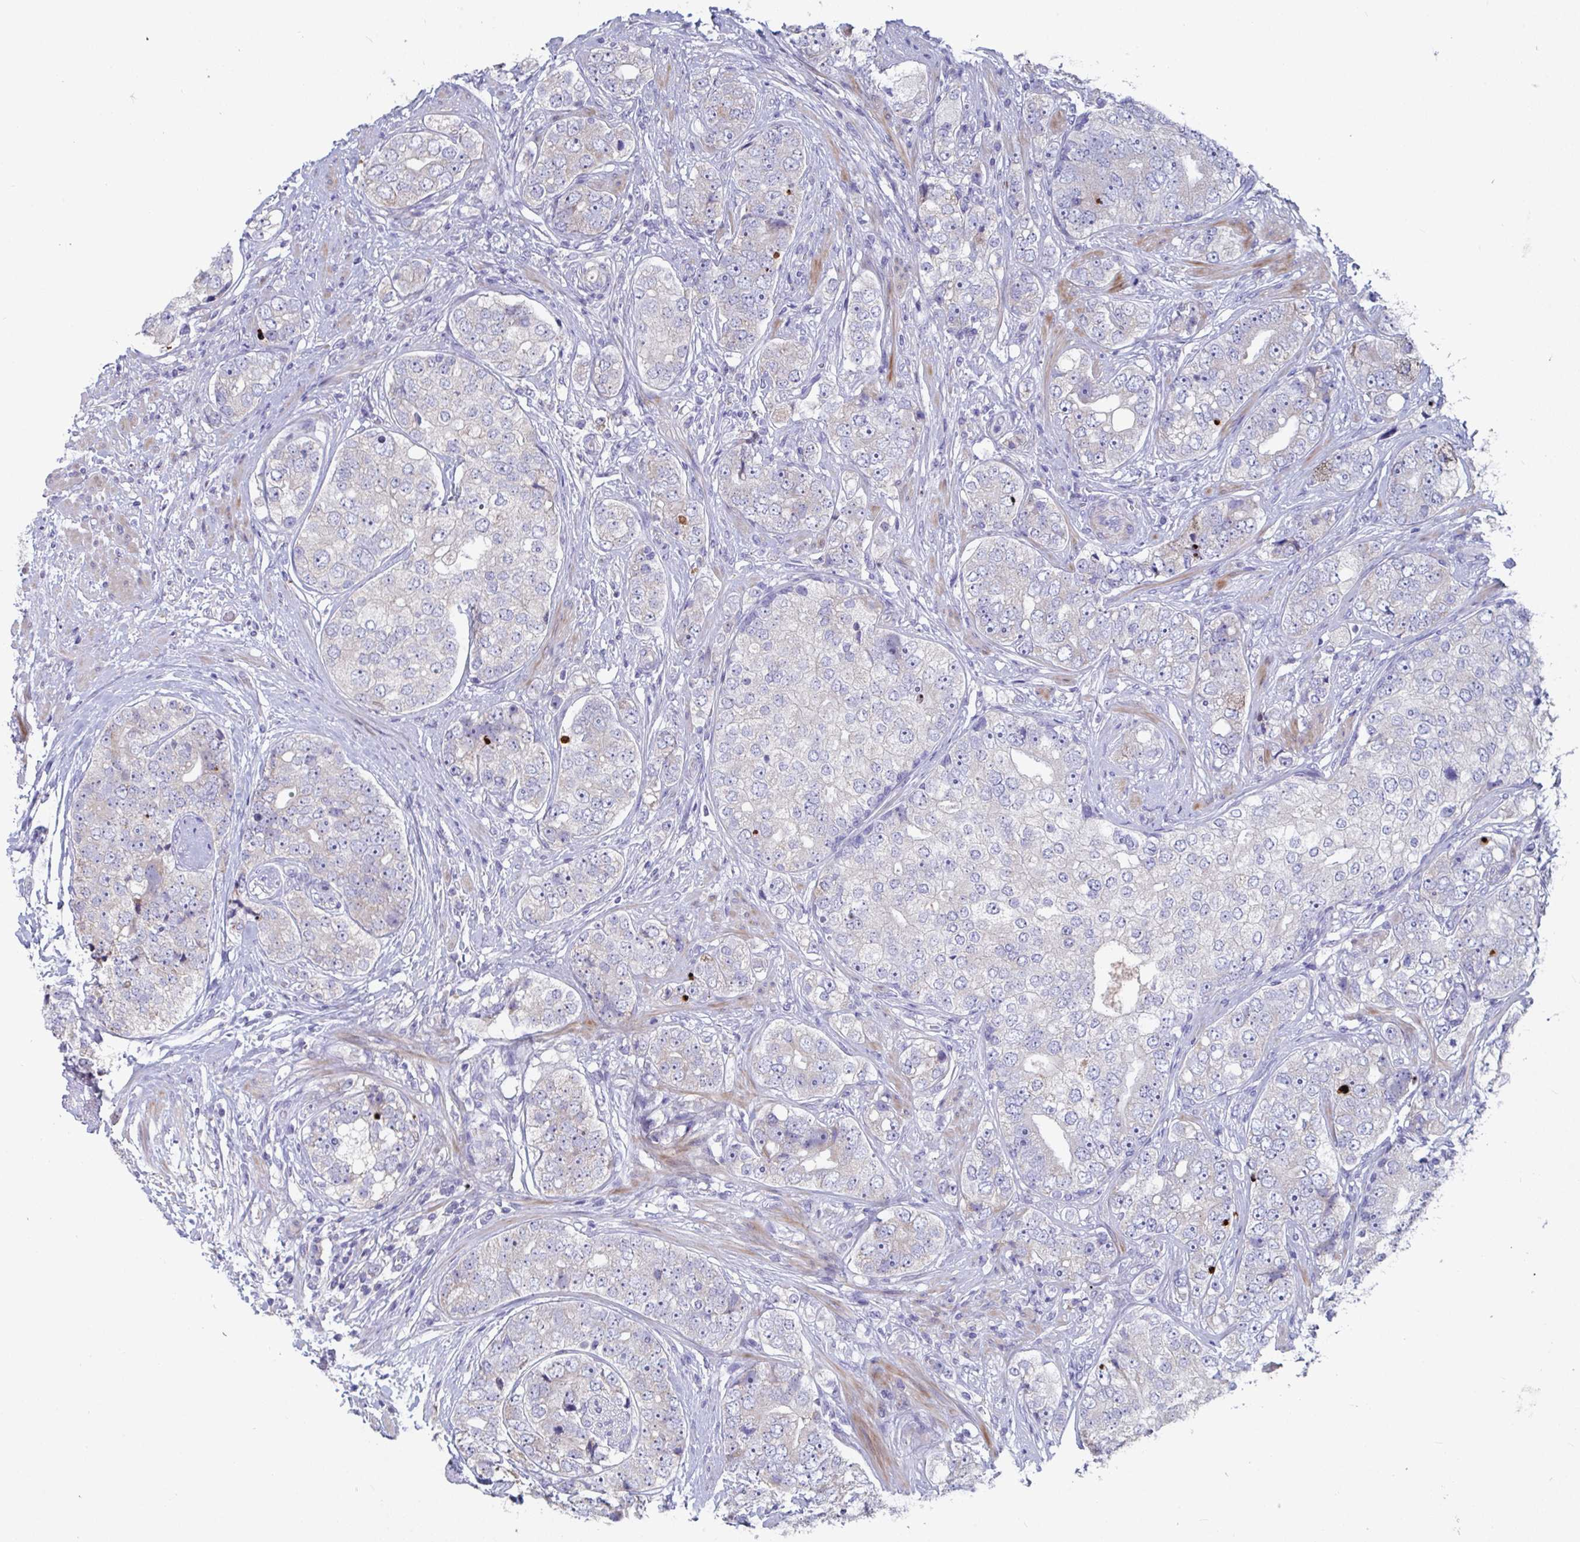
{"staining": {"intensity": "weak", "quantity": "<25%", "location": "cytoplasmic/membranous"}, "tissue": "prostate cancer", "cell_type": "Tumor cells", "image_type": "cancer", "snomed": [{"axis": "morphology", "description": "Adenocarcinoma, High grade"}, {"axis": "topography", "description": "Prostate"}], "caption": "Prostate high-grade adenocarcinoma was stained to show a protein in brown. There is no significant positivity in tumor cells. Brightfield microscopy of immunohistochemistry (IHC) stained with DAB (3,3'-diaminobenzidine) (brown) and hematoxylin (blue), captured at high magnification.", "gene": "ZNF561", "patient": {"sex": "male", "age": 60}}